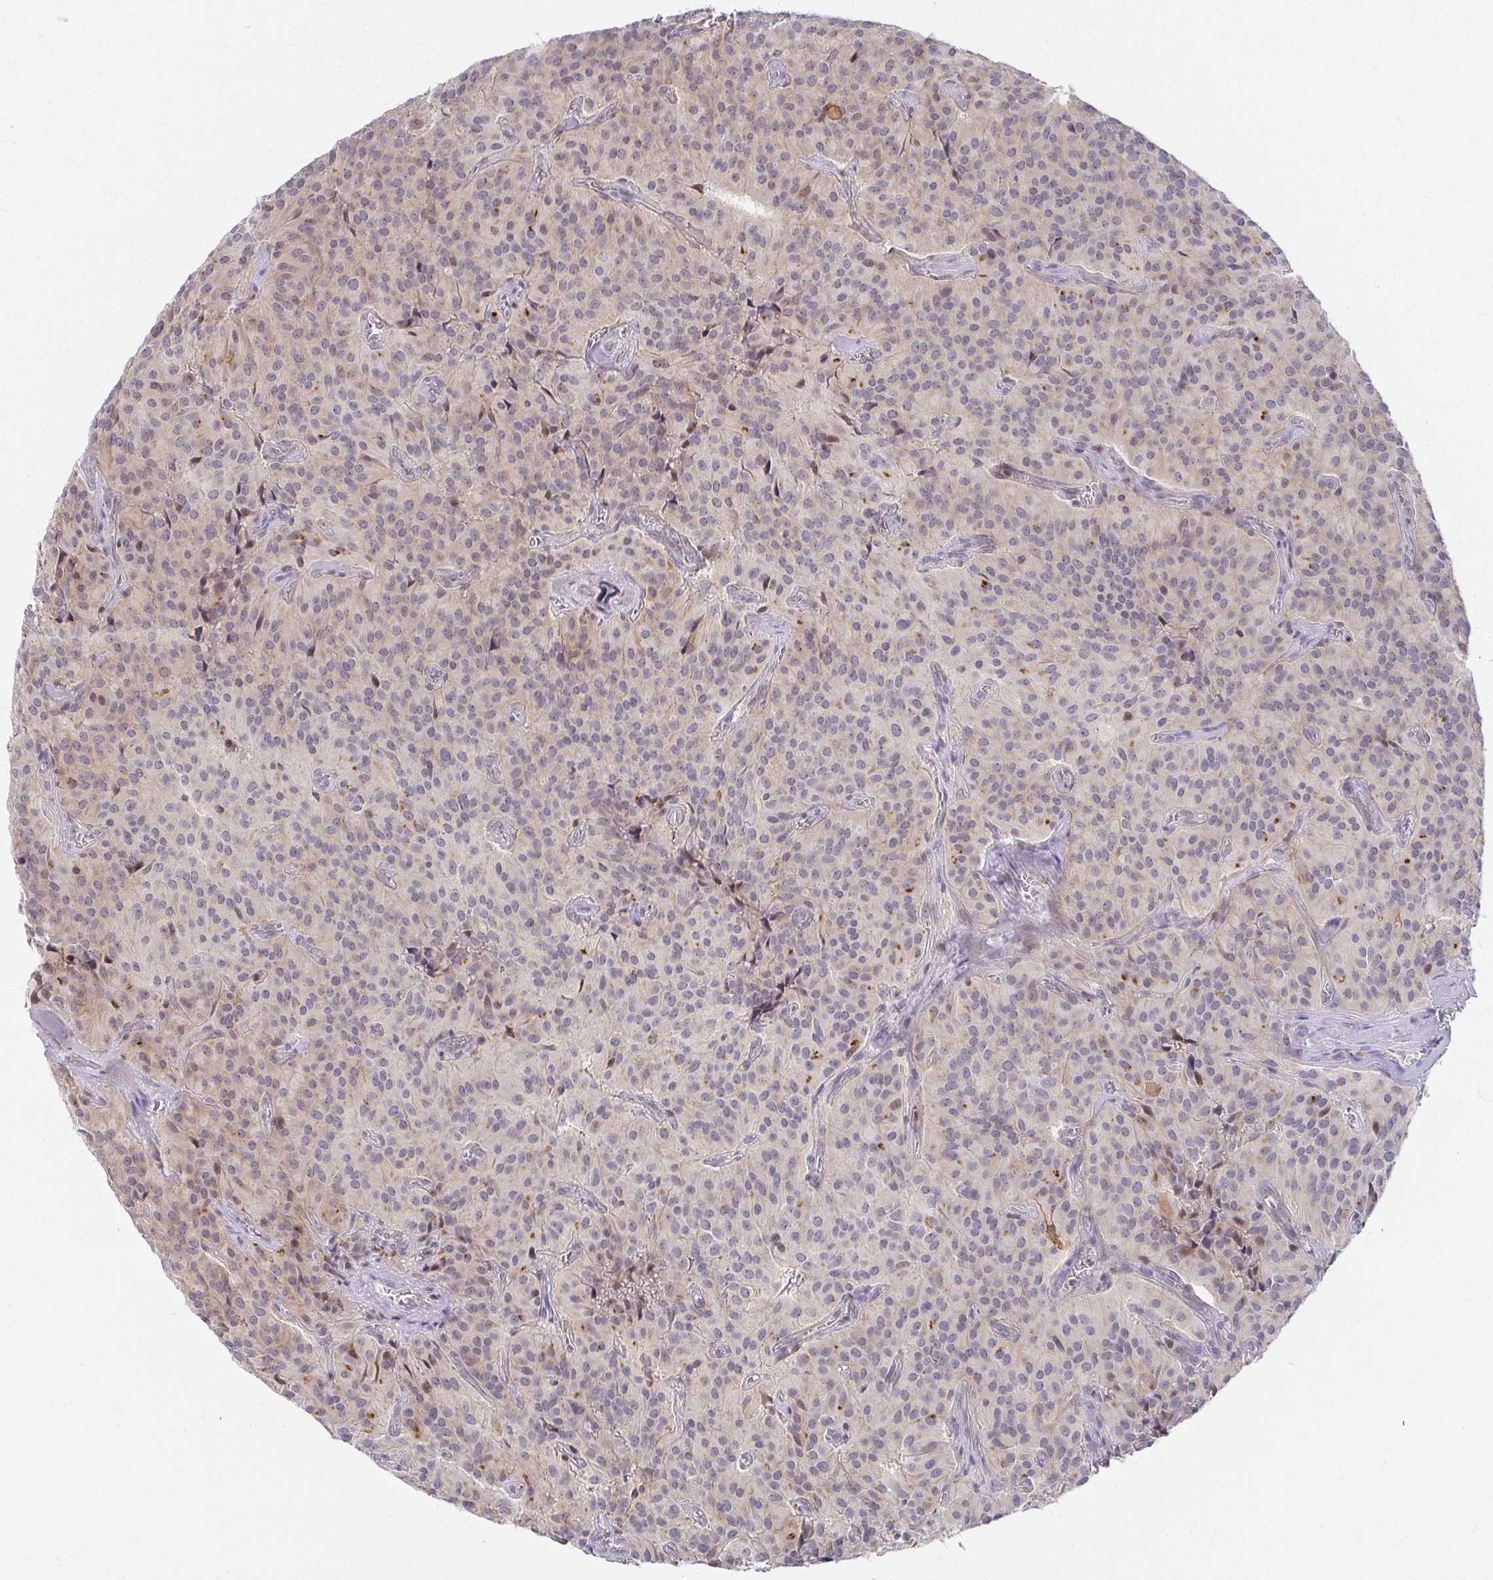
{"staining": {"intensity": "moderate", "quantity": "<25%", "location": "nuclear"}, "tissue": "glioma", "cell_type": "Tumor cells", "image_type": "cancer", "snomed": [{"axis": "morphology", "description": "Glioma, malignant, Low grade"}, {"axis": "topography", "description": "Brain"}], "caption": "Glioma stained for a protein (brown) shows moderate nuclear positive staining in about <25% of tumor cells.", "gene": "ANK3", "patient": {"sex": "male", "age": 42}}